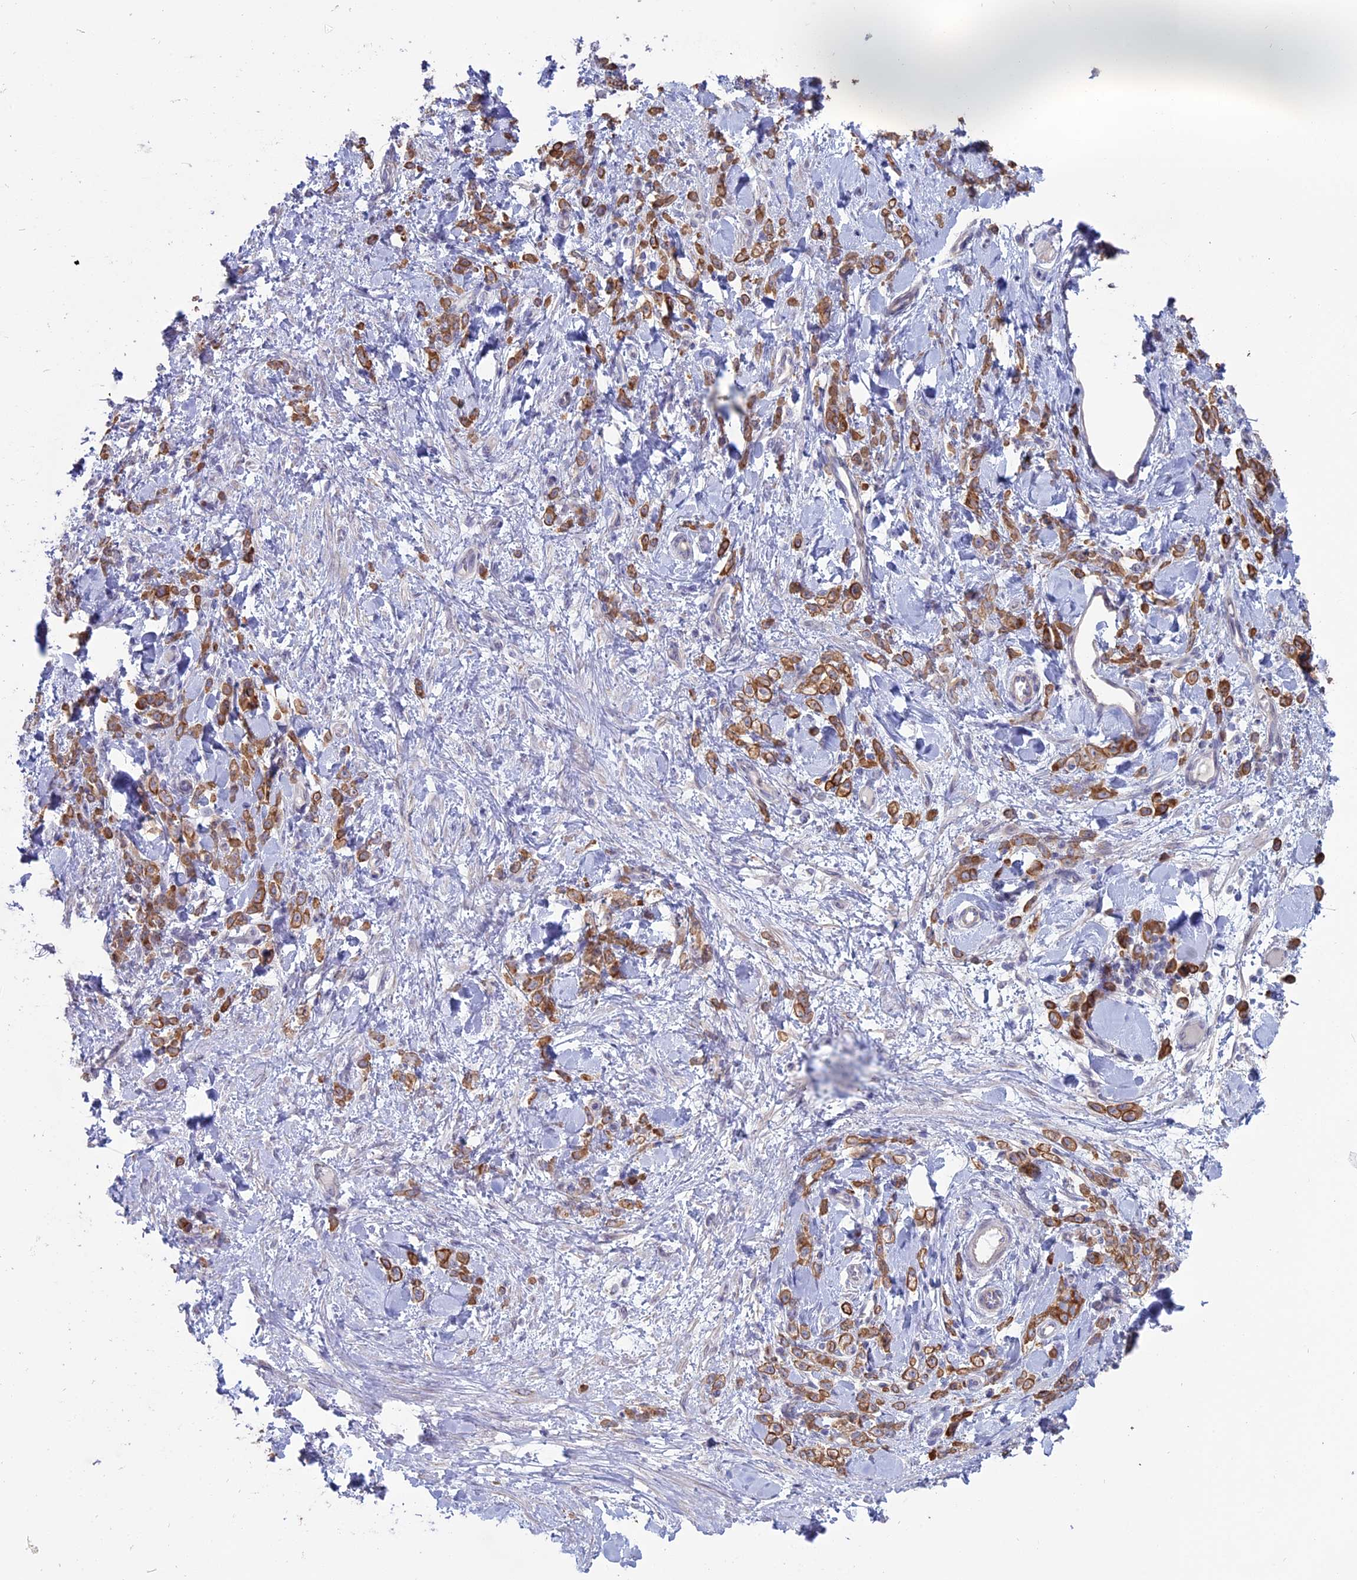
{"staining": {"intensity": "moderate", "quantity": ">75%", "location": "cytoplasmic/membranous"}, "tissue": "stomach cancer", "cell_type": "Tumor cells", "image_type": "cancer", "snomed": [{"axis": "morphology", "description": "Normal tissue, NOS"}, {"axis": "morphology", "description": "Adenocarcinoma, NOS"}, {"axis": "topography", "description": "Stomach"}], "caption": "Brown immunohistochemical staining in human stomach adenocarcinoma reveals moderate cytoplasmic/membranous staining in approximately >75% of tumor cells.", "gene": "MYO5B", "patient": {"sex": "male", "age": 82}}